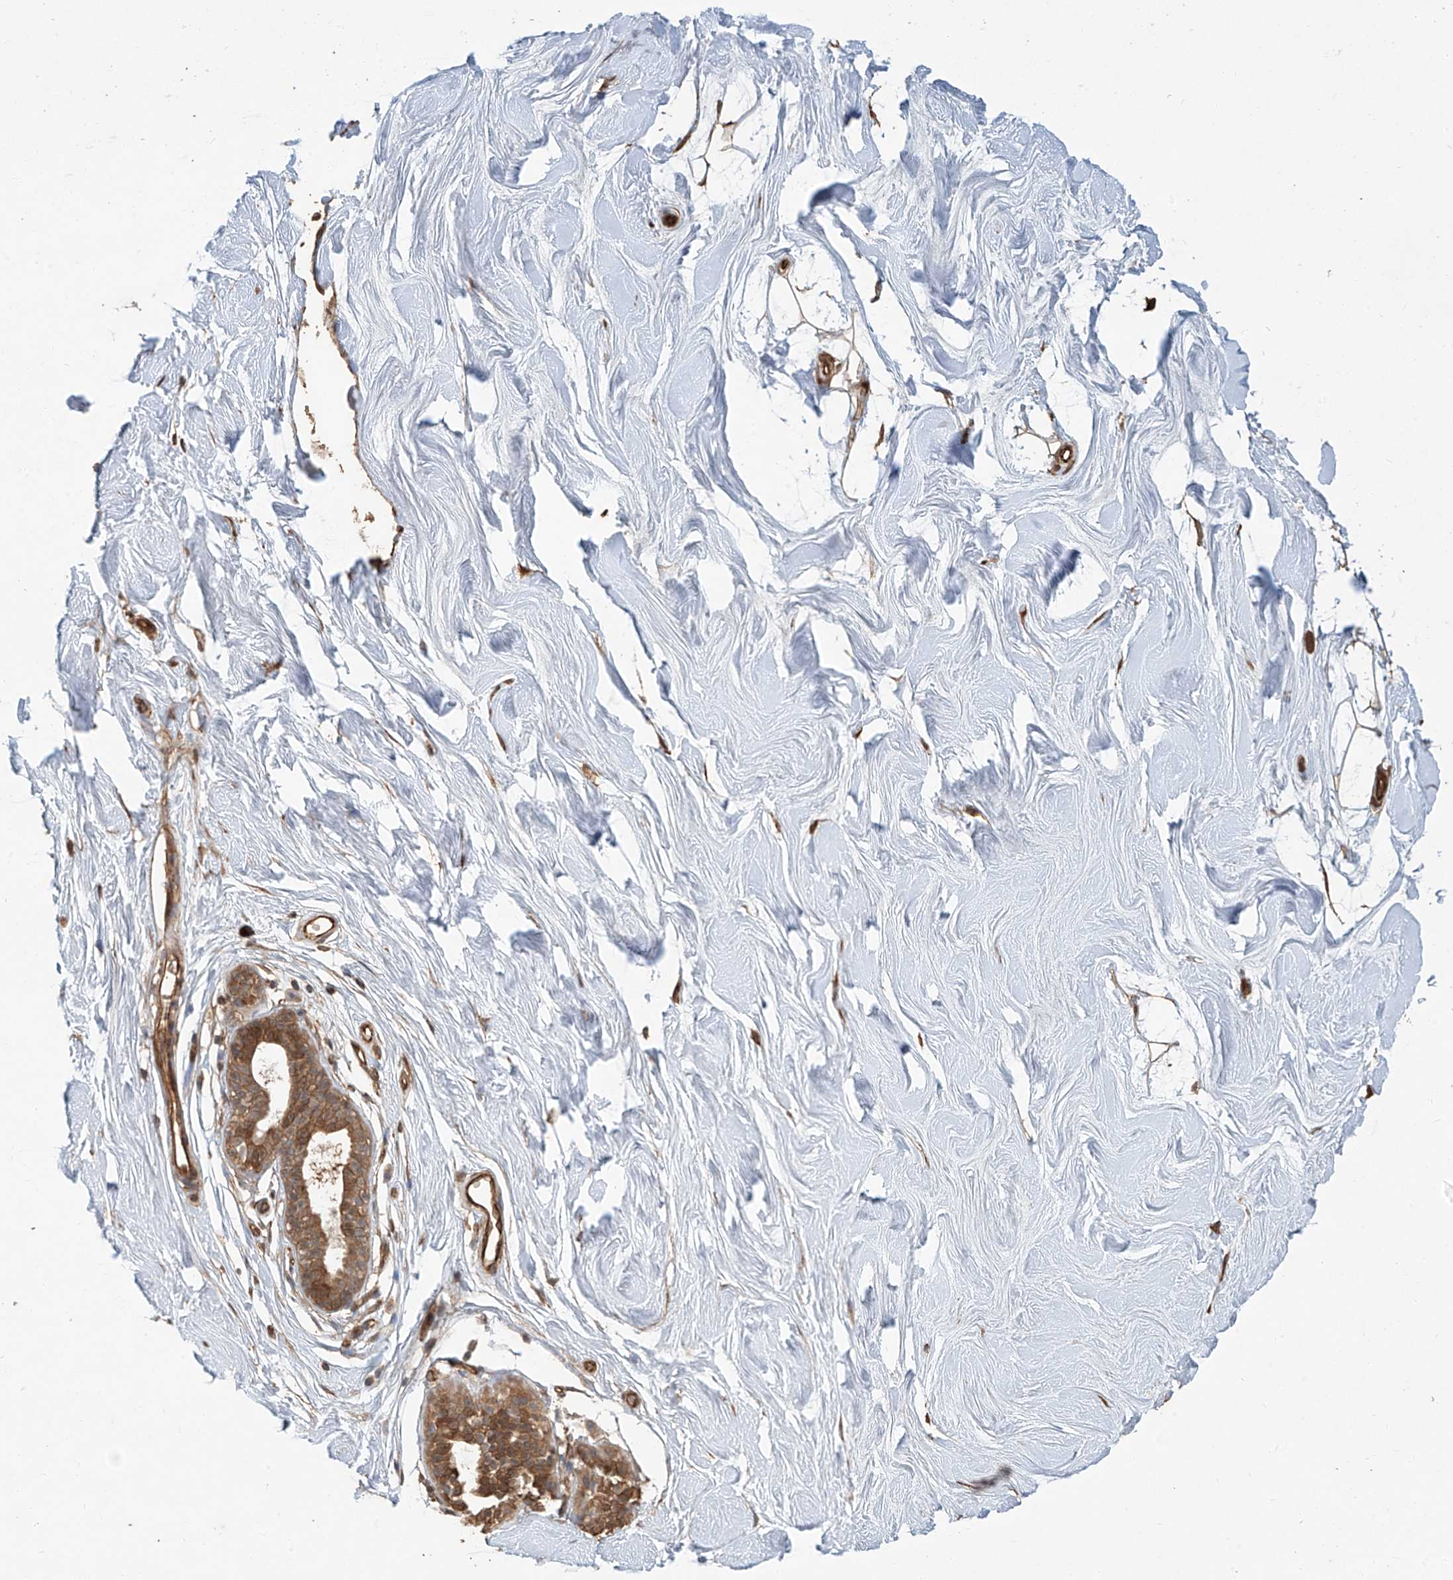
{"staining": {"intensity": "moderate", "quantity": ">75%", "location": "cytoplasmic/membranous"}, "tissue": "breast", "cell_type": "Adipocytes", "image_type": "normal", "snomed": [{"axis": "morphology", "description": "Normal tissue, NOS"}, {"axis": "topography", "description": "Breast"}], "caption": "This image shows IHC staining of unremarkable breast, with medium moderate cytoplasmic/membranous staining in approximately >75% of adipocytes.", "gene": "AGBL5", "patient": {"sex": "female", "age": 26}}